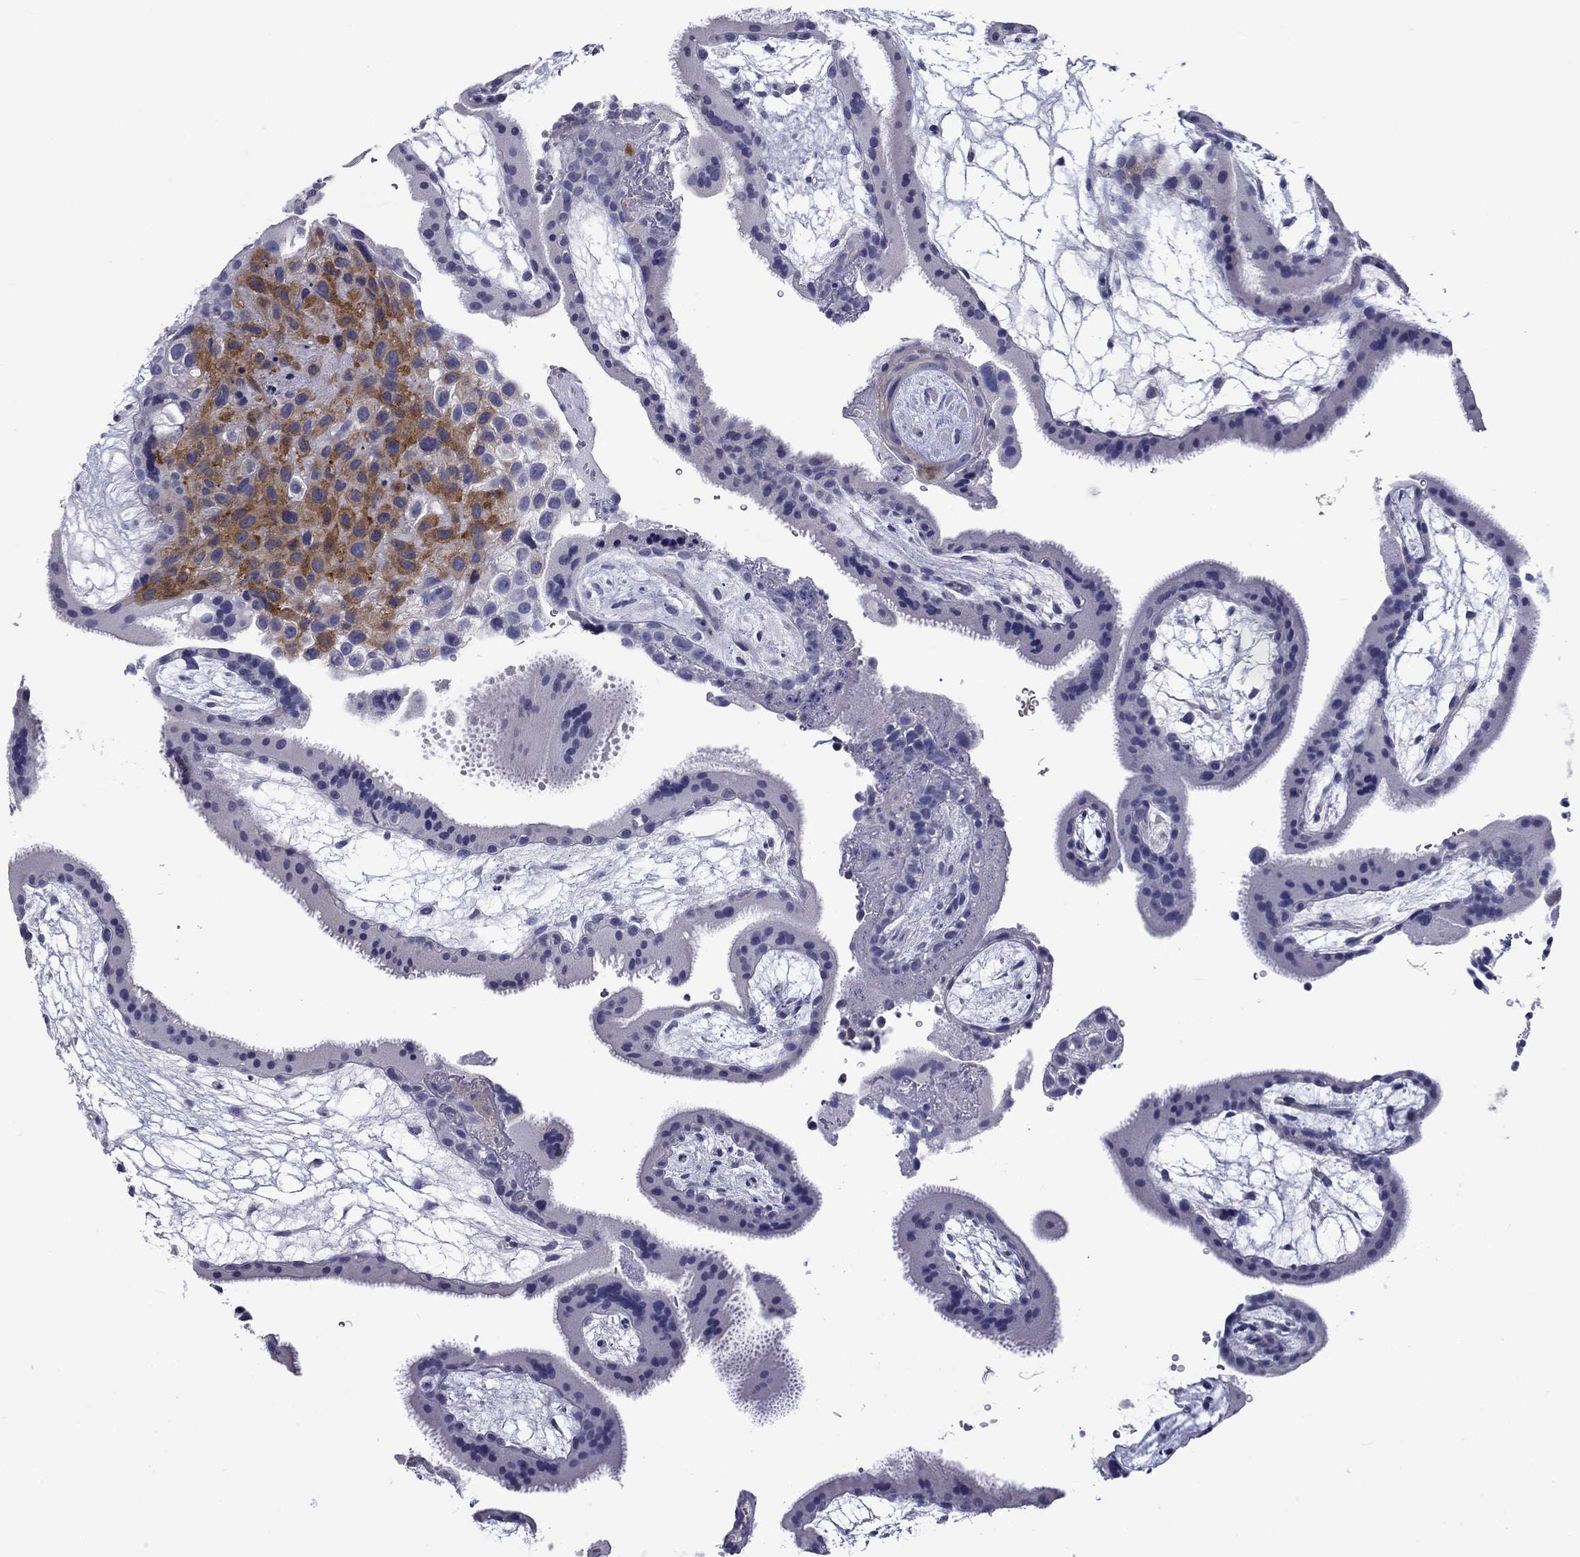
{"staining": {"intensity": "negative", "quantity": "none", "location": "none"}, "tissue": "placenta", "cell_type": "Decidual cells", "image_type": "normal", "snomed": [{"axis": "morphology", "description": "Normal tissue, NOS"}, {"axis": "topography", "description": "Placenta"}], "caption": "Image shows no significant protein positivity in decidual cells of normal placenta. (Brightfield microscopy of DAB immunohistochemistry (IHC) at high magnification).", "gene": "CNDP1", "patient": {"sex": "female", "age": 19}}